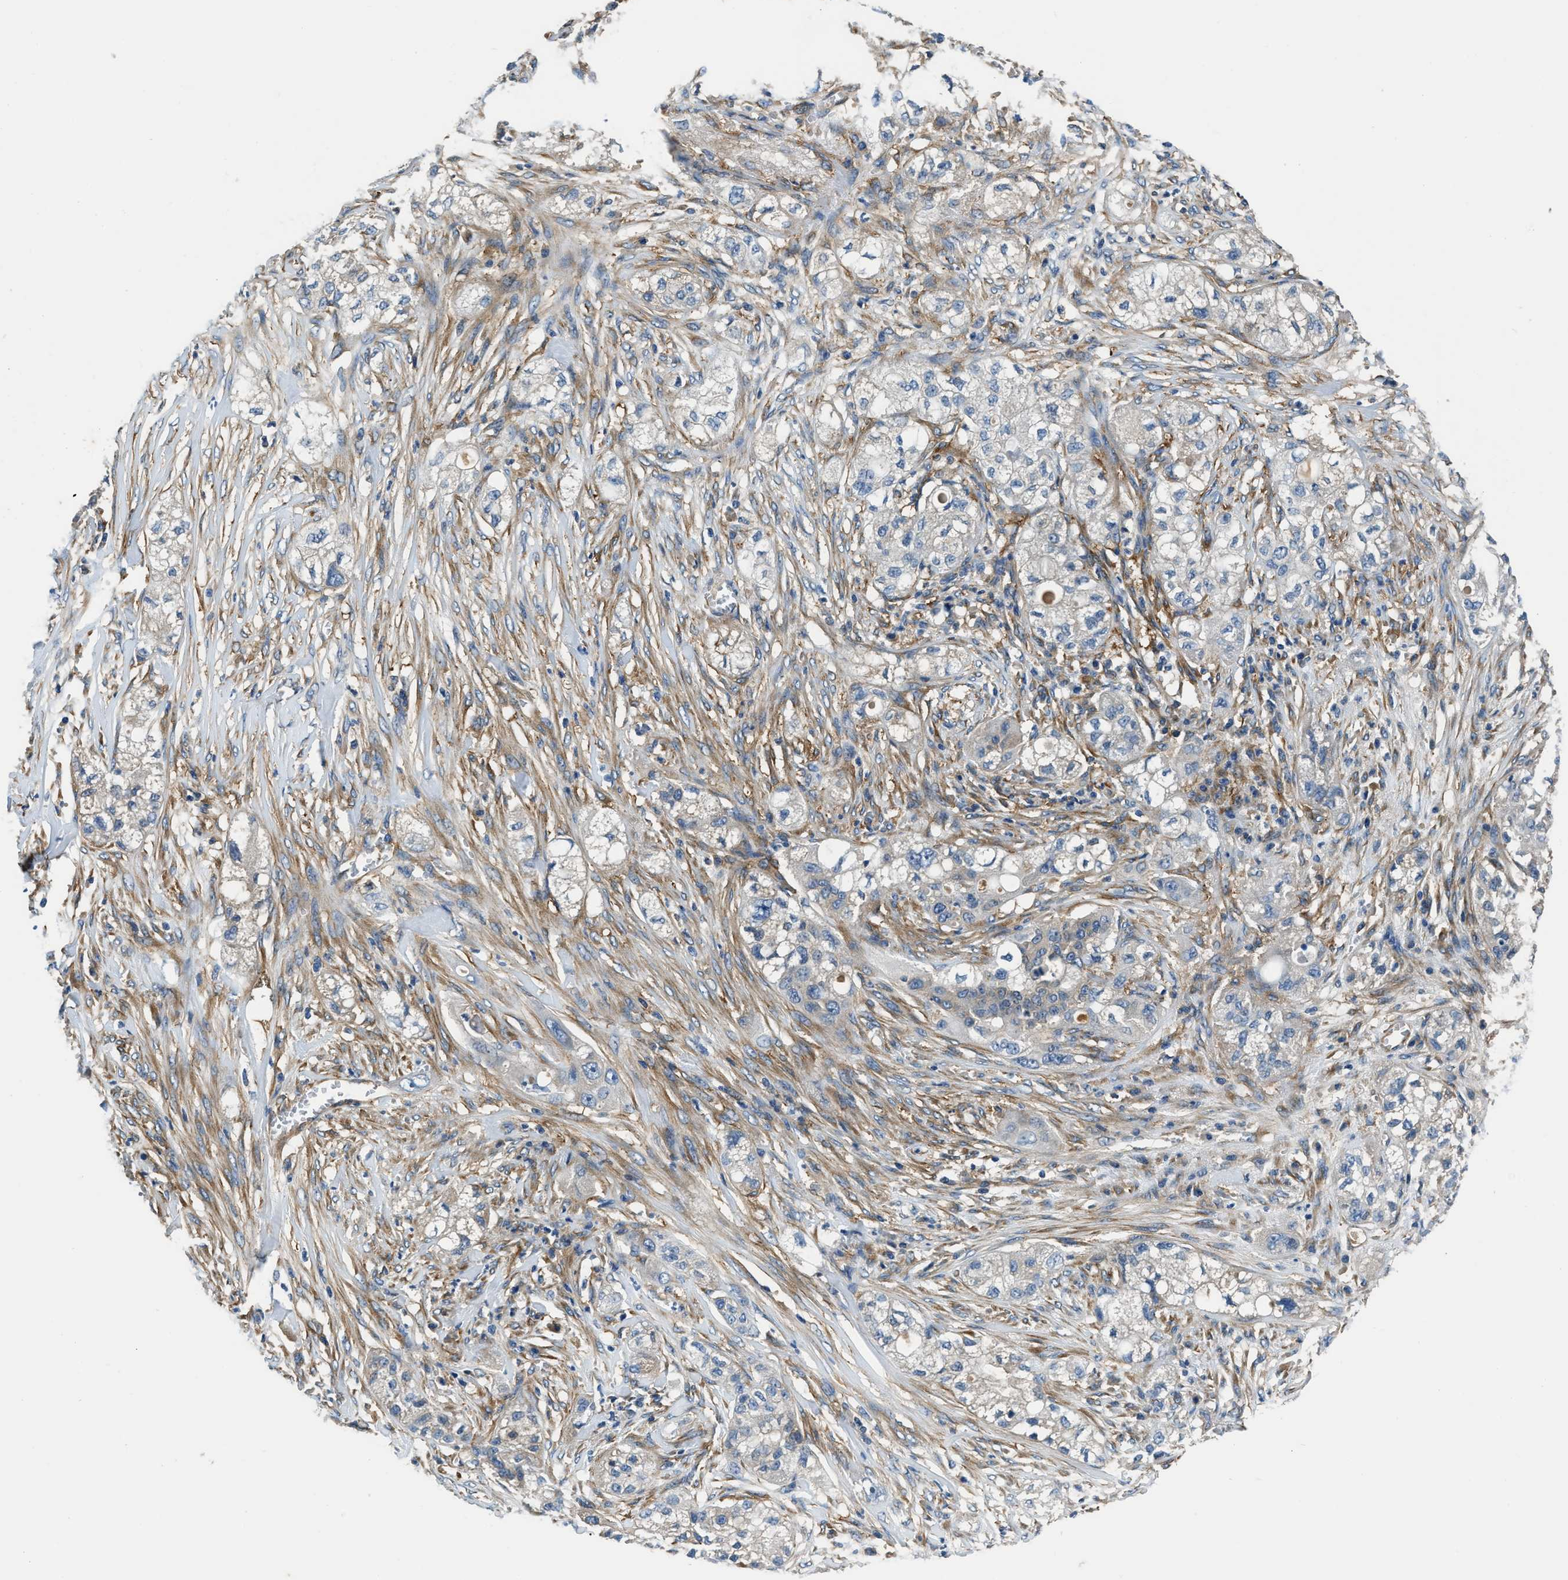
{"staining": {"intensity": "negative", "quantity": "none", "location": "none"}, "tissue": "pancreatic cancer", "cell_type": "Tumor cells", "image_type": "cancer", "snomed": [{"axis": "morphology", "description": "Adenocarcinoma, NOS"}, {"axis": "topography", "description": "Pancreas"}], "caption": "Pancreatic adenocarcinoma stained for a protein using immunohistochemistry exhibits no positivity tumor cells.", "gene": "EEA1", "patient": {"sex": "female", "age": 78}}